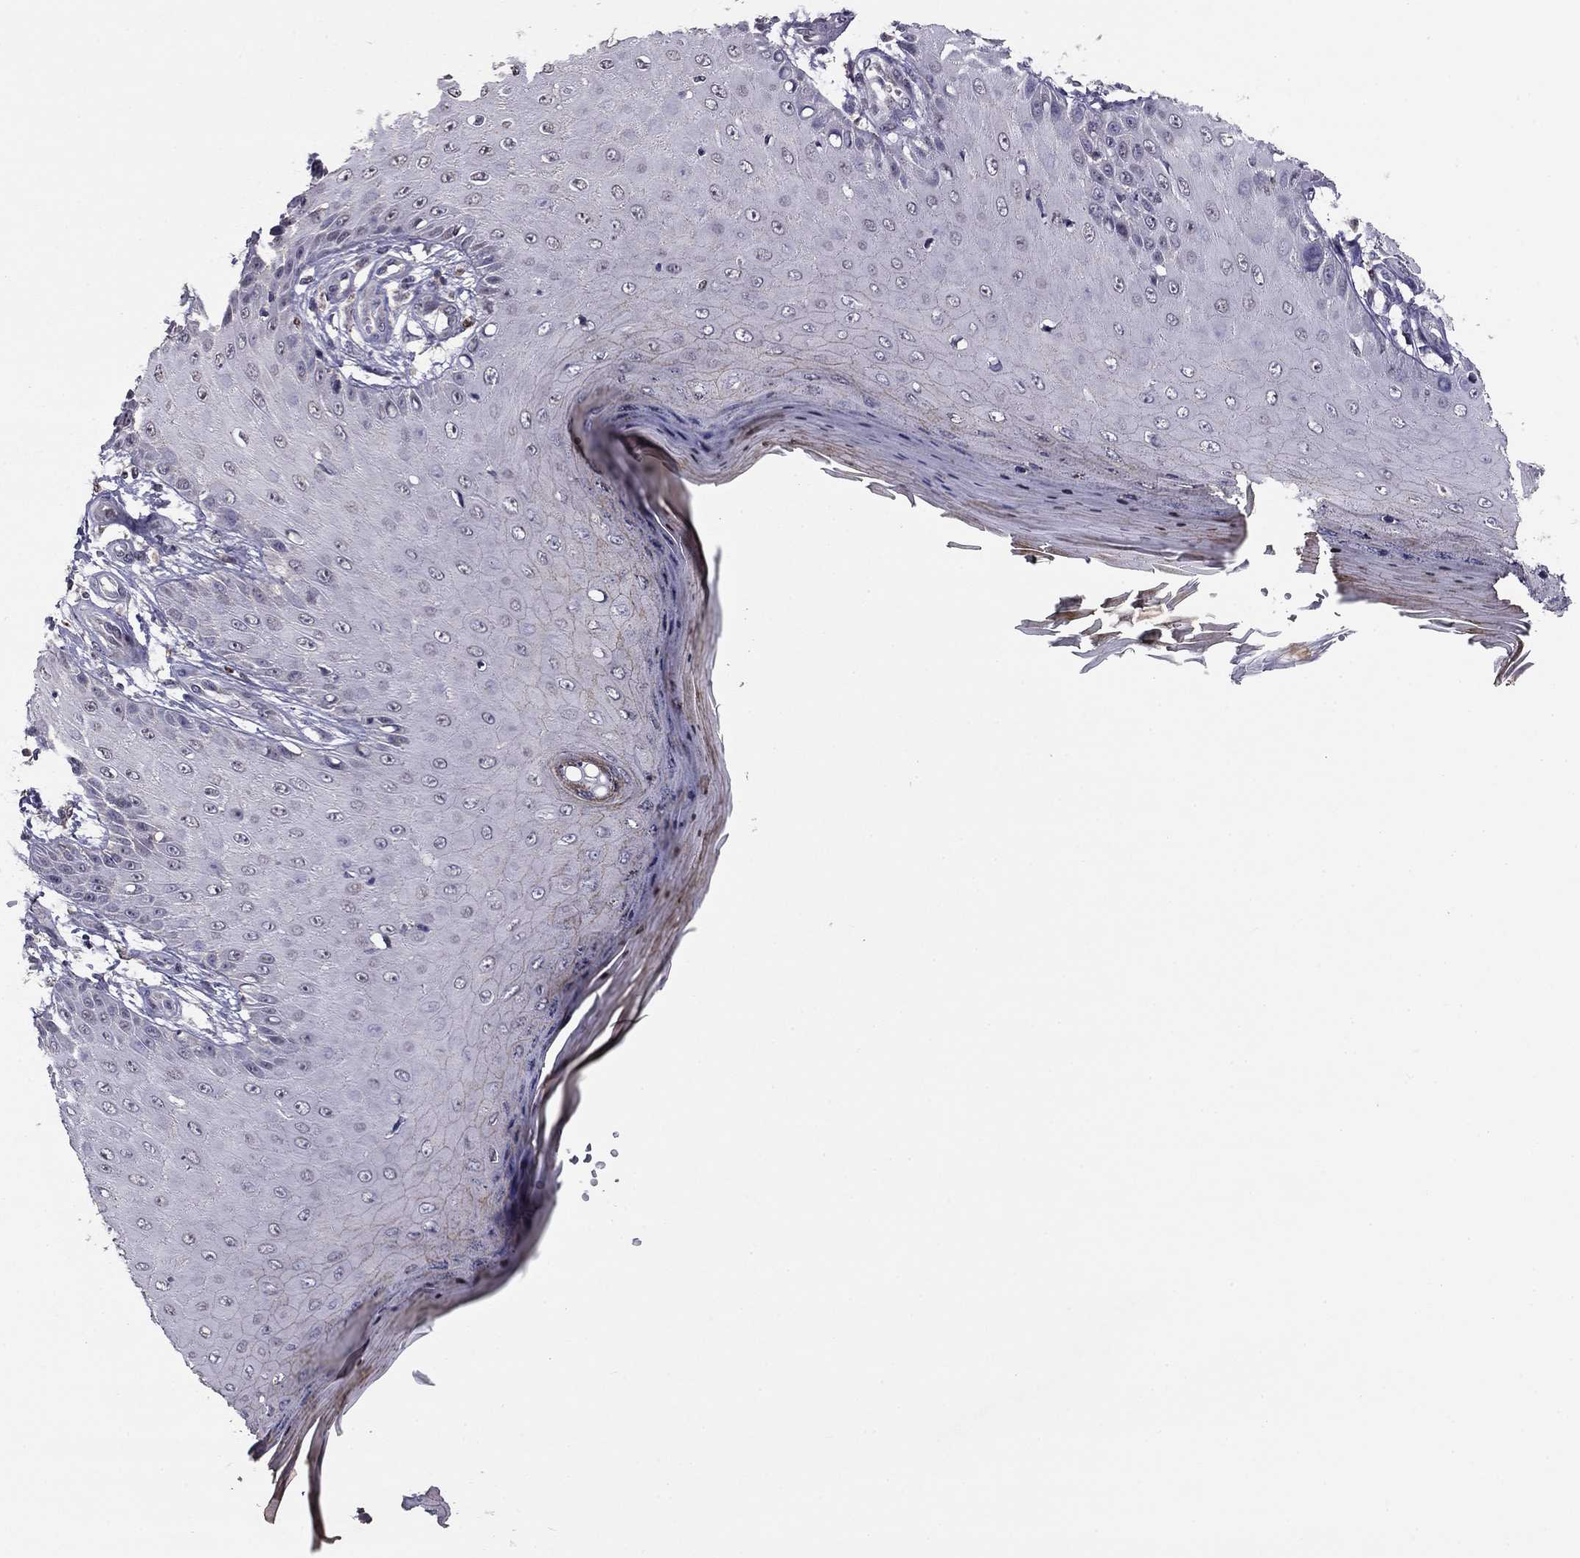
{"staining": {"intensity": "negative", "quantity": "none", "location": "none"}, "tissue": "skin cancer", "cell_type": "Tumor cells", "image_type": "cancer", "snomed": [{"axis": "morphology", "description": "Inflammation, NOS"}, {"axis": "morphology", "description": "Squamous cell carcinoma, NOS"}, {"axis": "topography", "description": "Skin"}], "caption": "IHC histopathology image of neoplastic tissue: skin cancer (squamous cell carcinoma) stained with DAB (3,3'-diaminobenzidine) shows no significant protein expression in tumor cells.", "gene": "HCN1", "patient": {"sex": "male", "age": 70}}